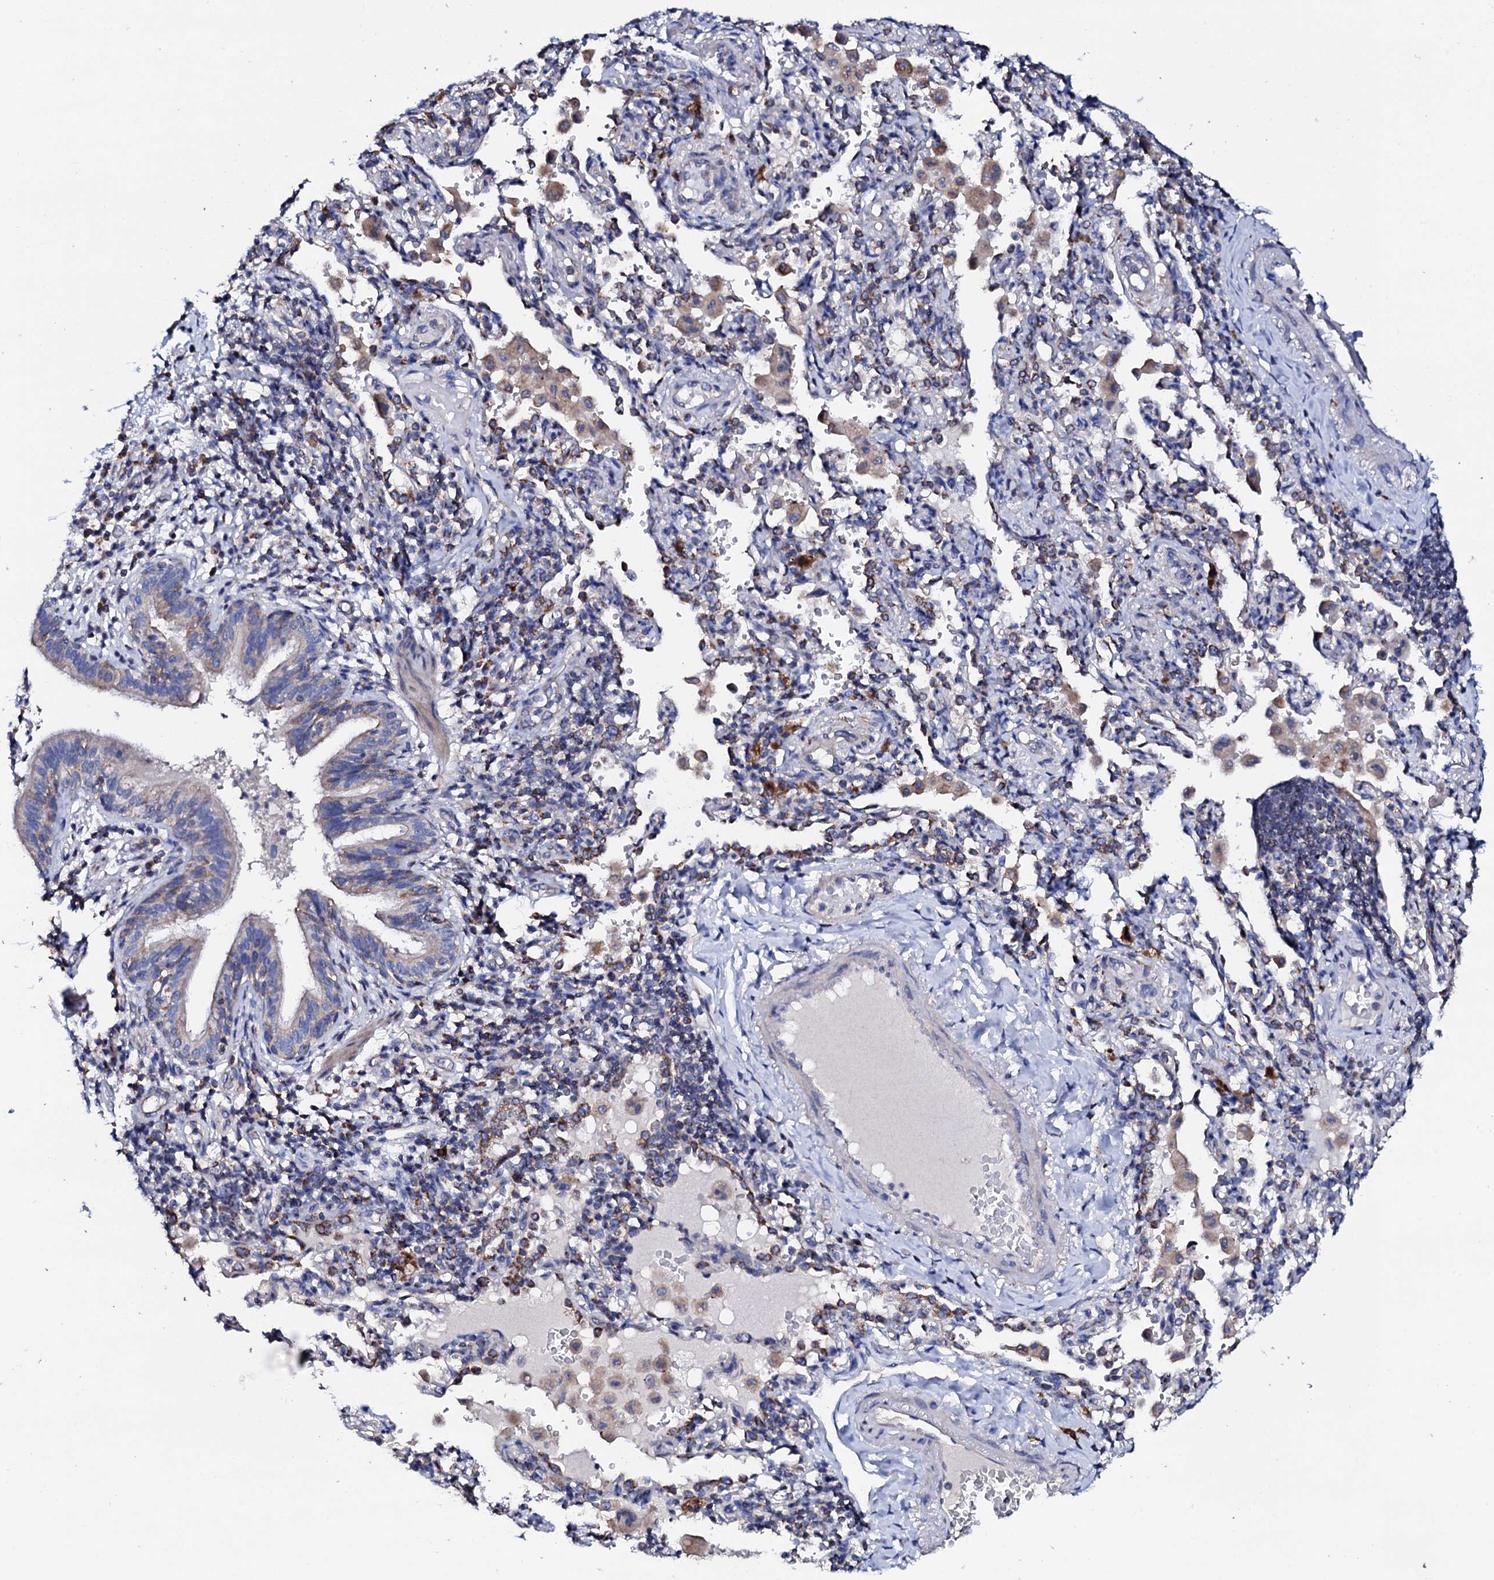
{"staining": {"intensity": "moderate", "quantity": "25%-75%", "location": "cytoplasmic/membranous"}, "tissue": "bronchus", "cell_type": "Respiratory epithelial cells", "image_type": "normal", "snomed": [{"axis": "morphology", "description": "Normal tissue, NOS"}, {"axis": "topography", "description": "Cartilage tissue"}, {"axis": "topography", "description": "Bronchus"}], "caption": "Moderate cytoplasmic/membranous positivity is seen in approximately 25%-75% of respiratory epithelial cells in benign bronchus.", "gene": "TCAF2C", "patient": {"sex": "female", "age": 36}}